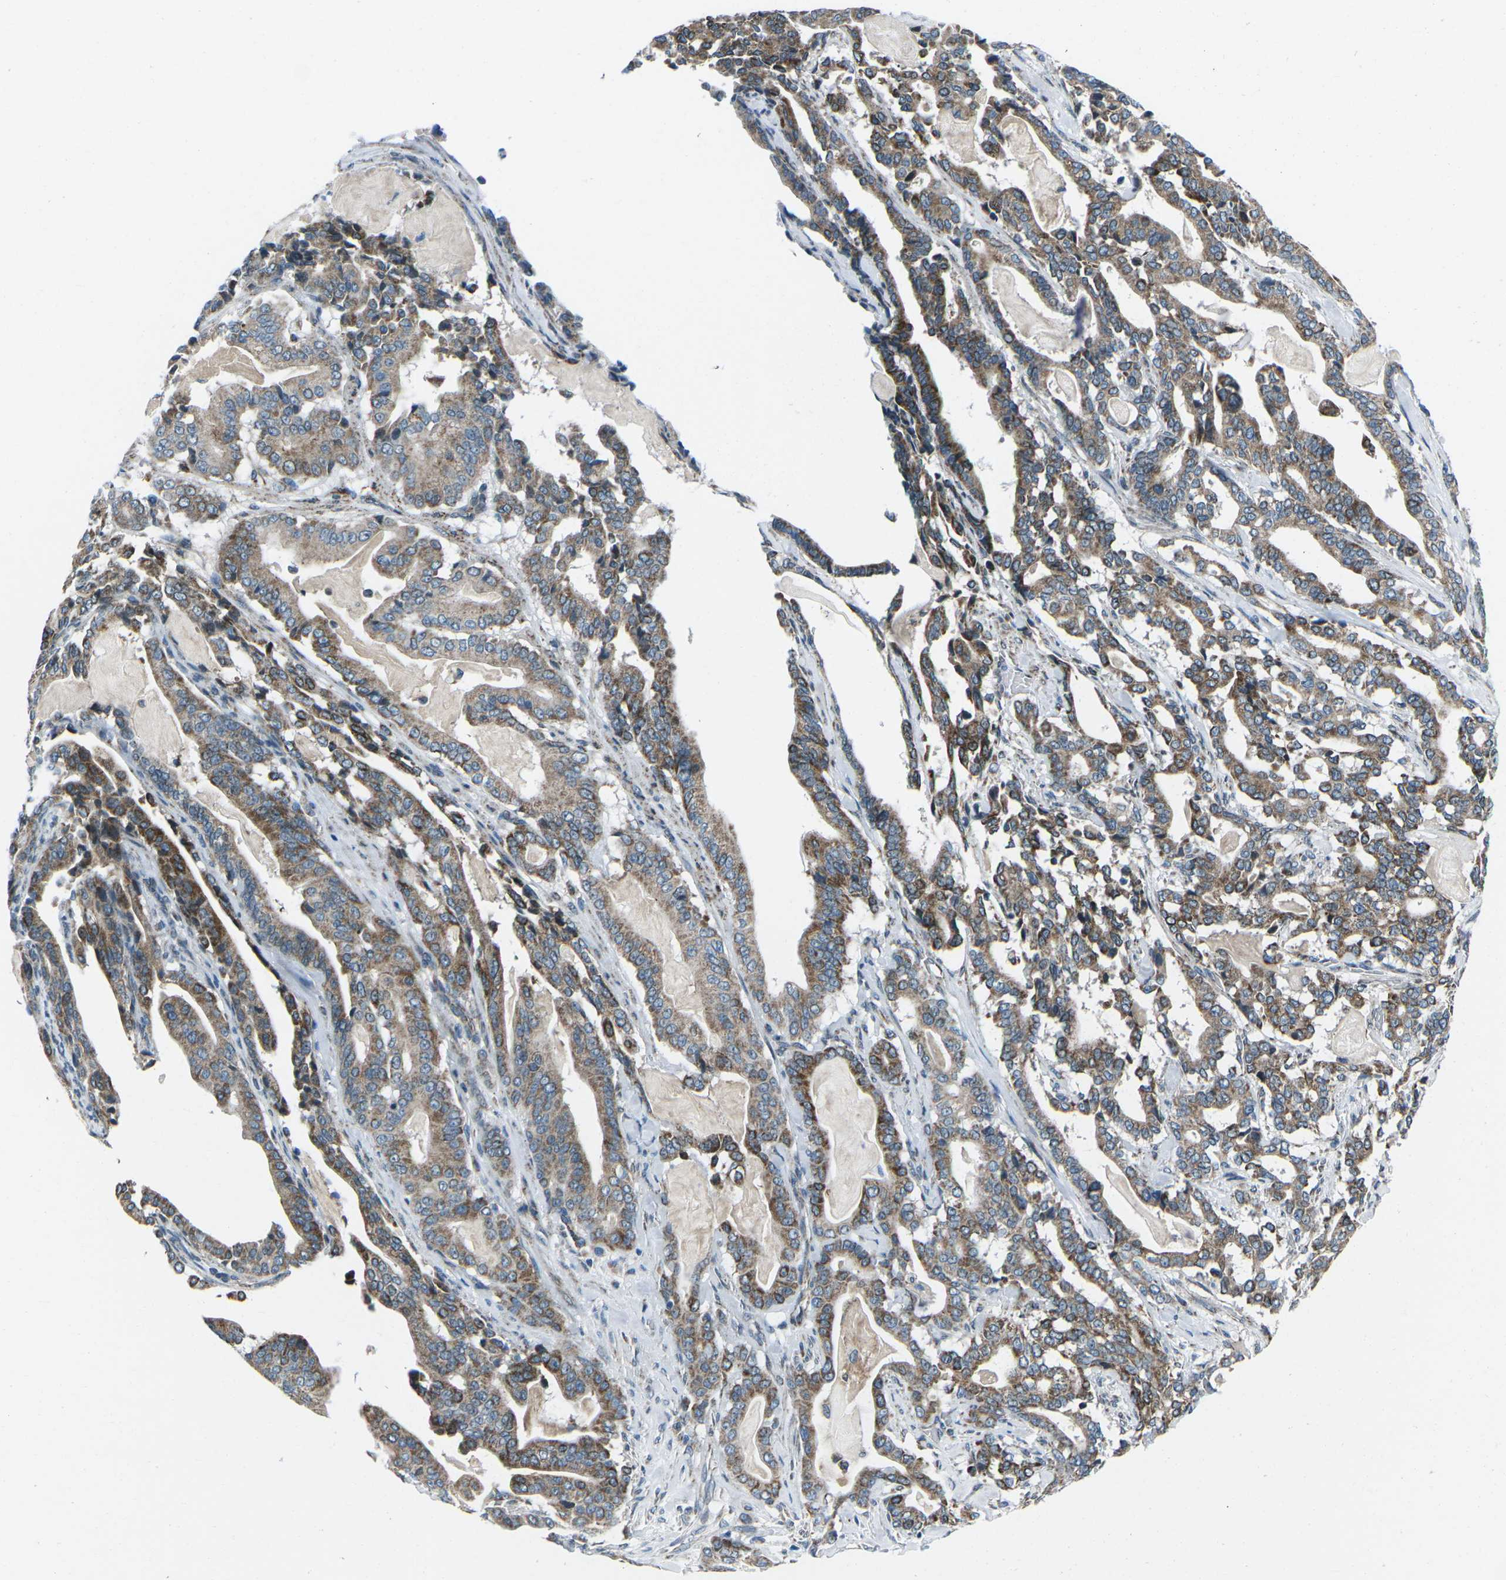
{"staining": {"intensity": "strong", "quantity": ">75%", "location": "cytoplasmic/membranous"}, "tissue": "pancreatic cancer", "cell_type": "Tumor cells", "image_type": "cancer", "snomed": [{"axis": "morphology", "description": "Adenocarcinoma, NOS"}, {"axis": "topography", "description": "Pancreas"}], "caption": "Human pancreatic cancer stained with a brown dye displays strong cytoplasmic/membranous positive positivity in about >75% of tumor cells.", "gene": "RFESD", "patient": {"sex": "male", "age": 63}}